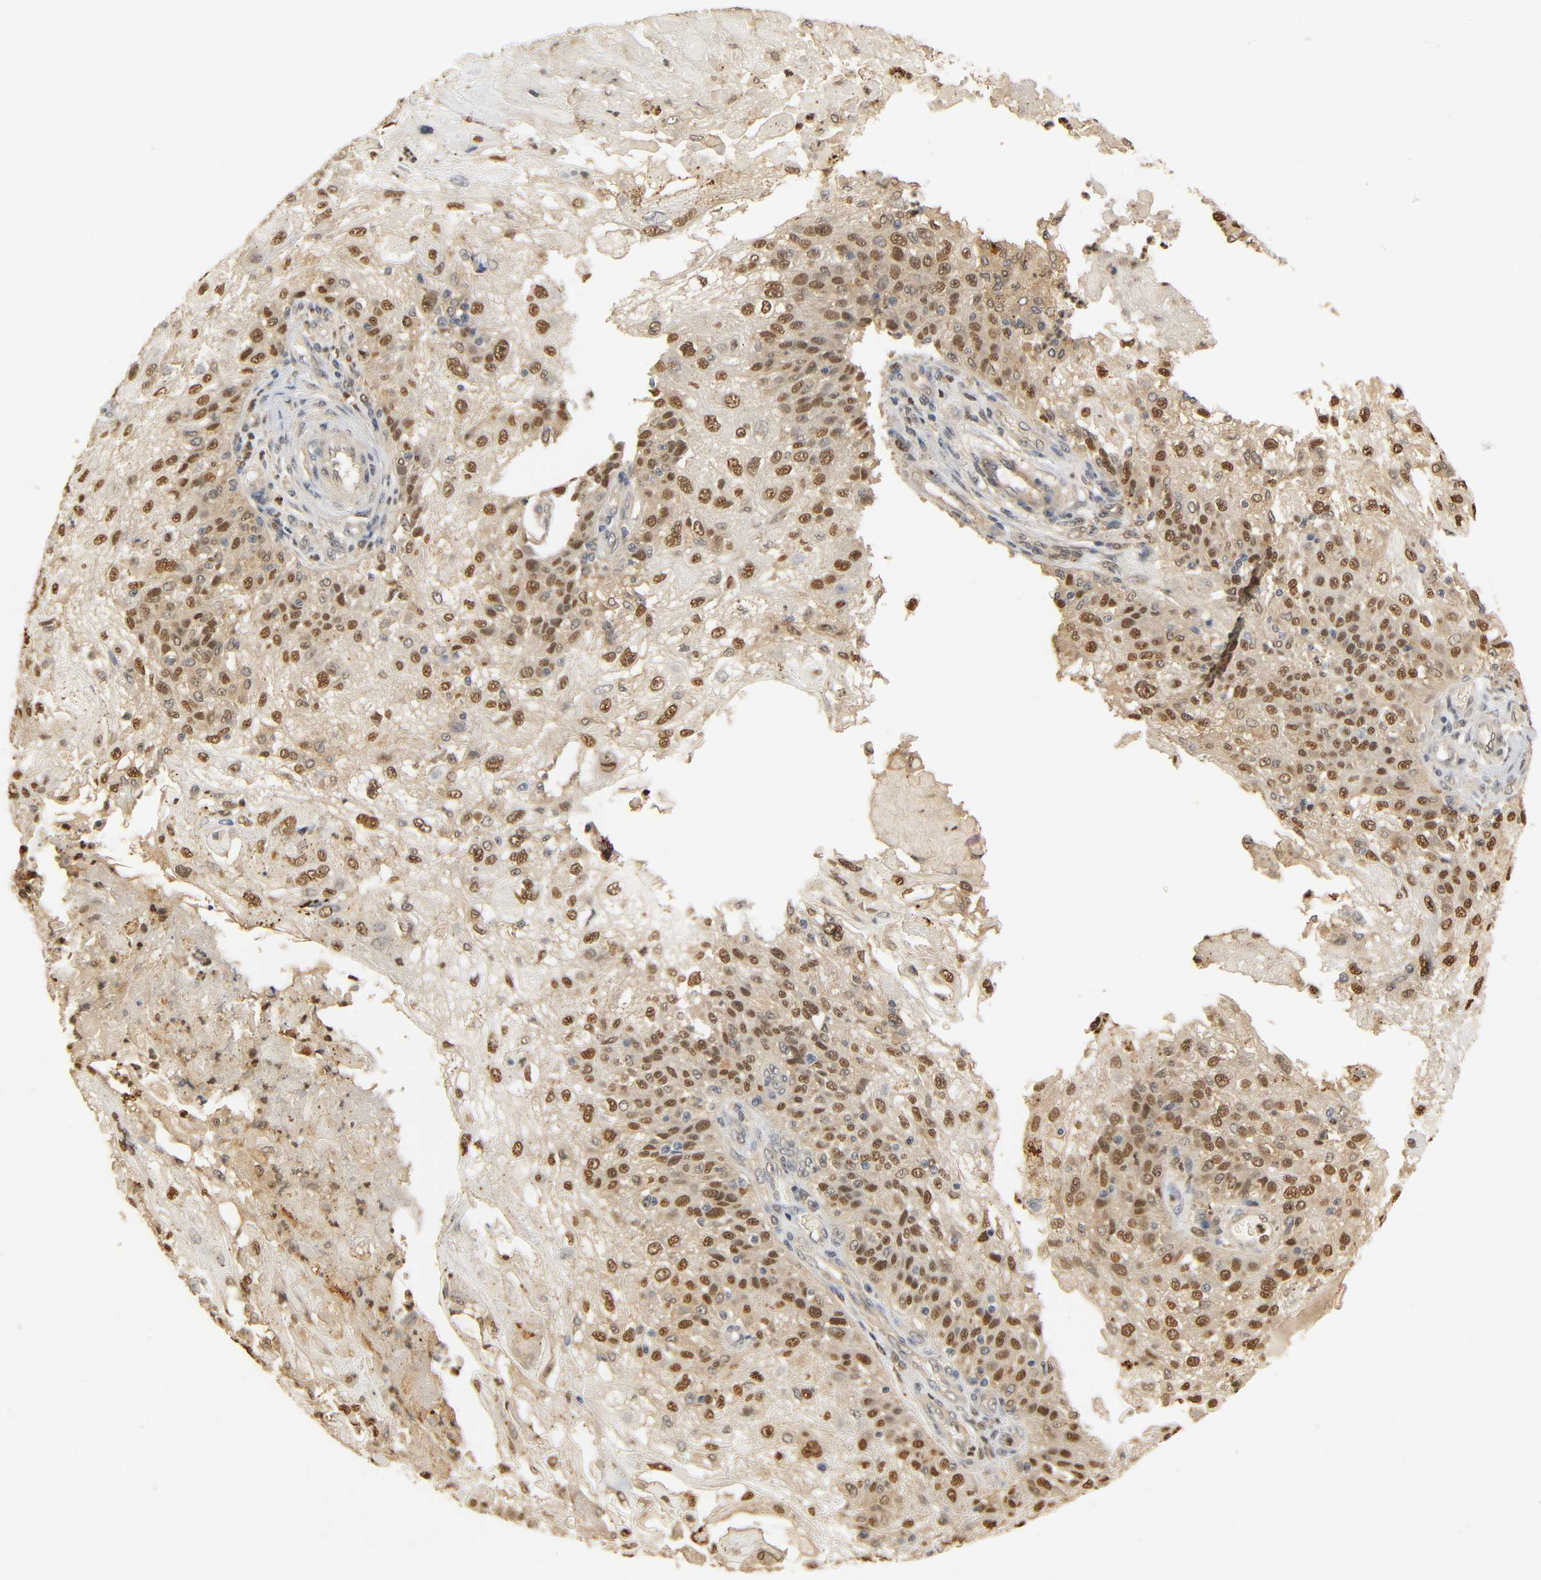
{"staining": {"intensity": "strong", "quantity": ">75%", "location": "cytoplasmic/membranous,nuclear"}, "tissue": "skin cancer", "cell_type": "Tumor cells", "image_type": "cancer", "snomed": [{"axis": "morphology", "description": "Normal tissue, NOS"}, {"axis": "morphology", "description": "Squamous cell carcinoma, NOS"}, {"axis": "topography", "description": "Skin"}], "caption": "IHC of skin cancer (squamous cell carcinoma) shows high levels of strong cytoplasmic/membranous and nuclear expression in about >75% of tumor cells.", "gene": "ZFPM2", "patient": {"sex": "female", "age": 83}}